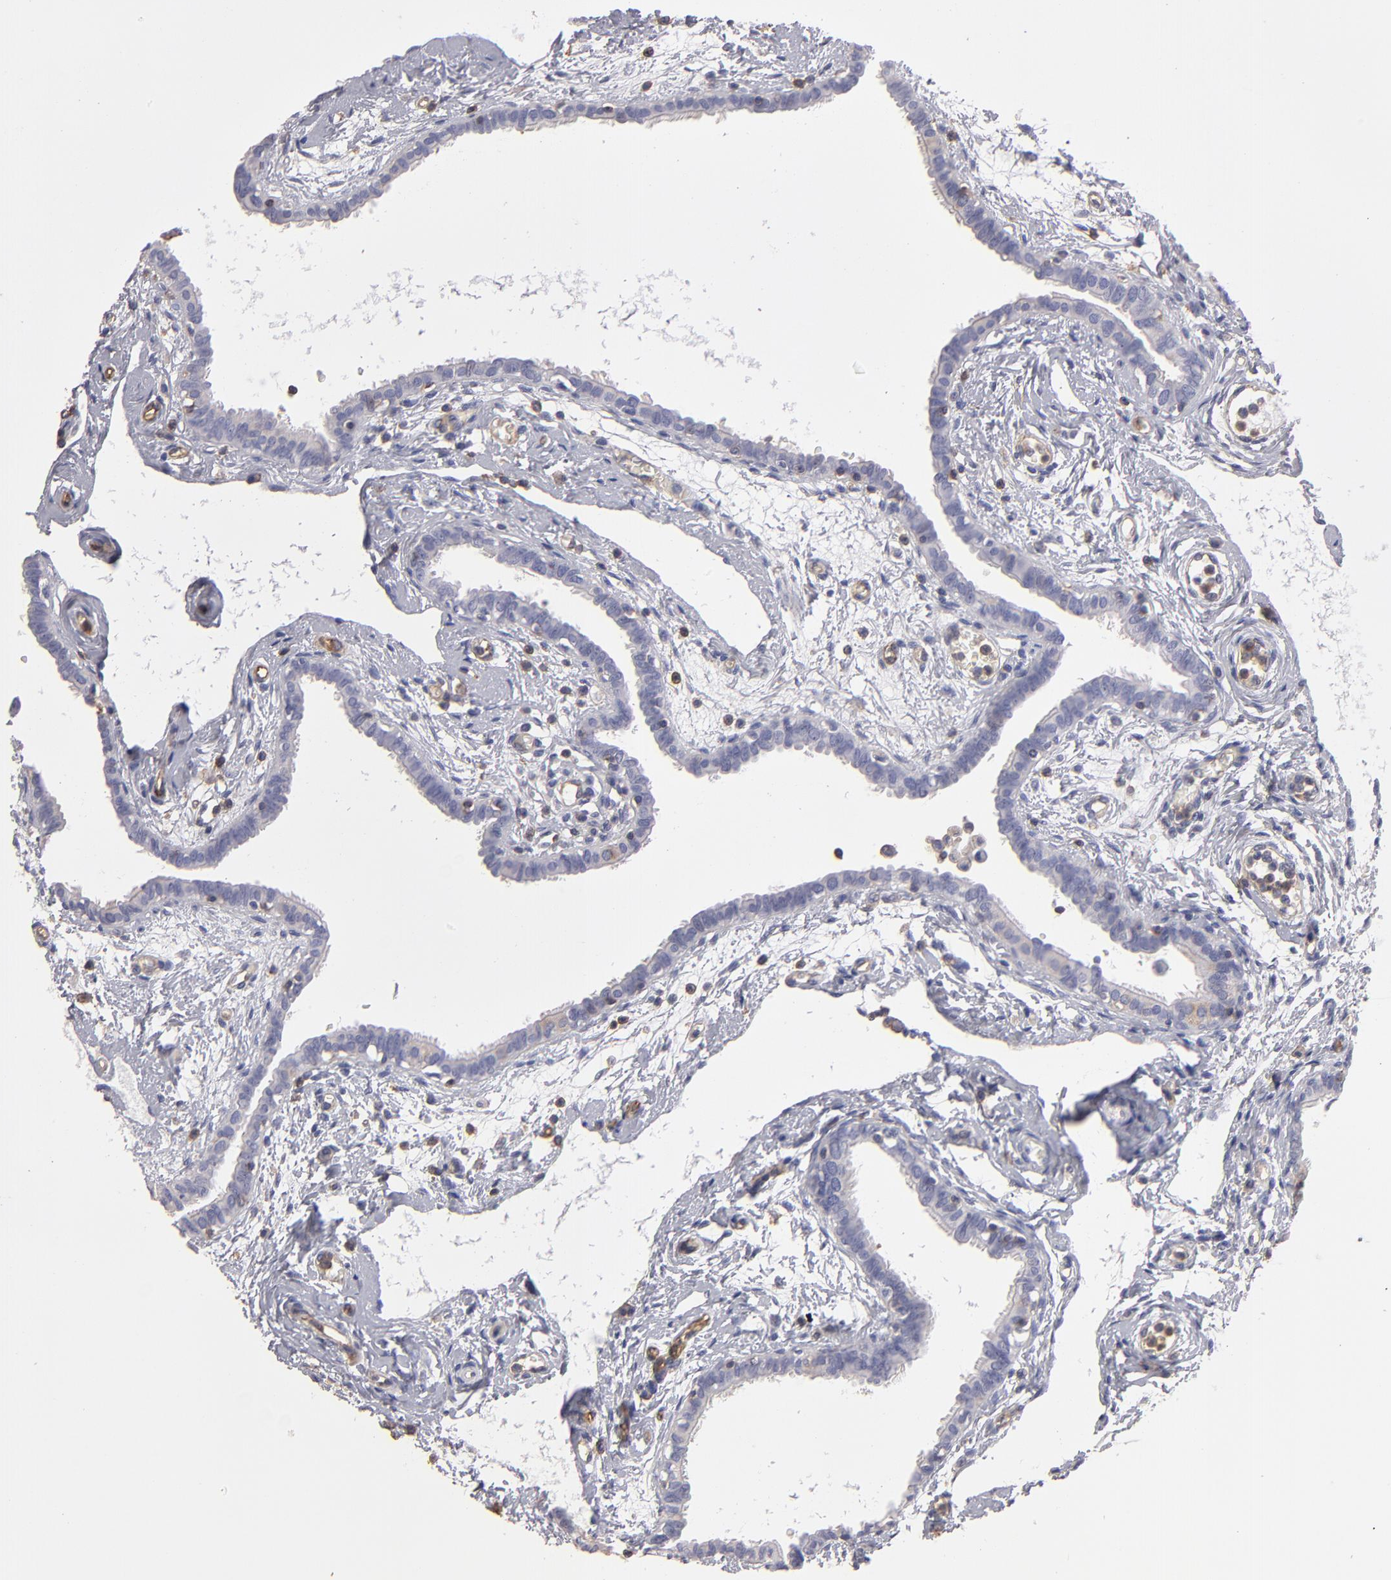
{"staining": {"intensity": "negative", "quantity": "none", "location": "none"}, "tissue": "fallopian tube", "cell_type": "Glandular cells", "image_type": "normal", "snomed": [{"axis": "morphology", "description": "Normal tissue, NOS"}, {"axis": "topography", "description": "Fallopian tube"}], "caption": "Fallopian tube was stained to show a protein in brown. There is no significant staining in glandular cells. (DAB immunohistochemistry with hematoxylin counter stain).", "gene": "ABCB1", "patient": {"sex": "female", "age": 54}}